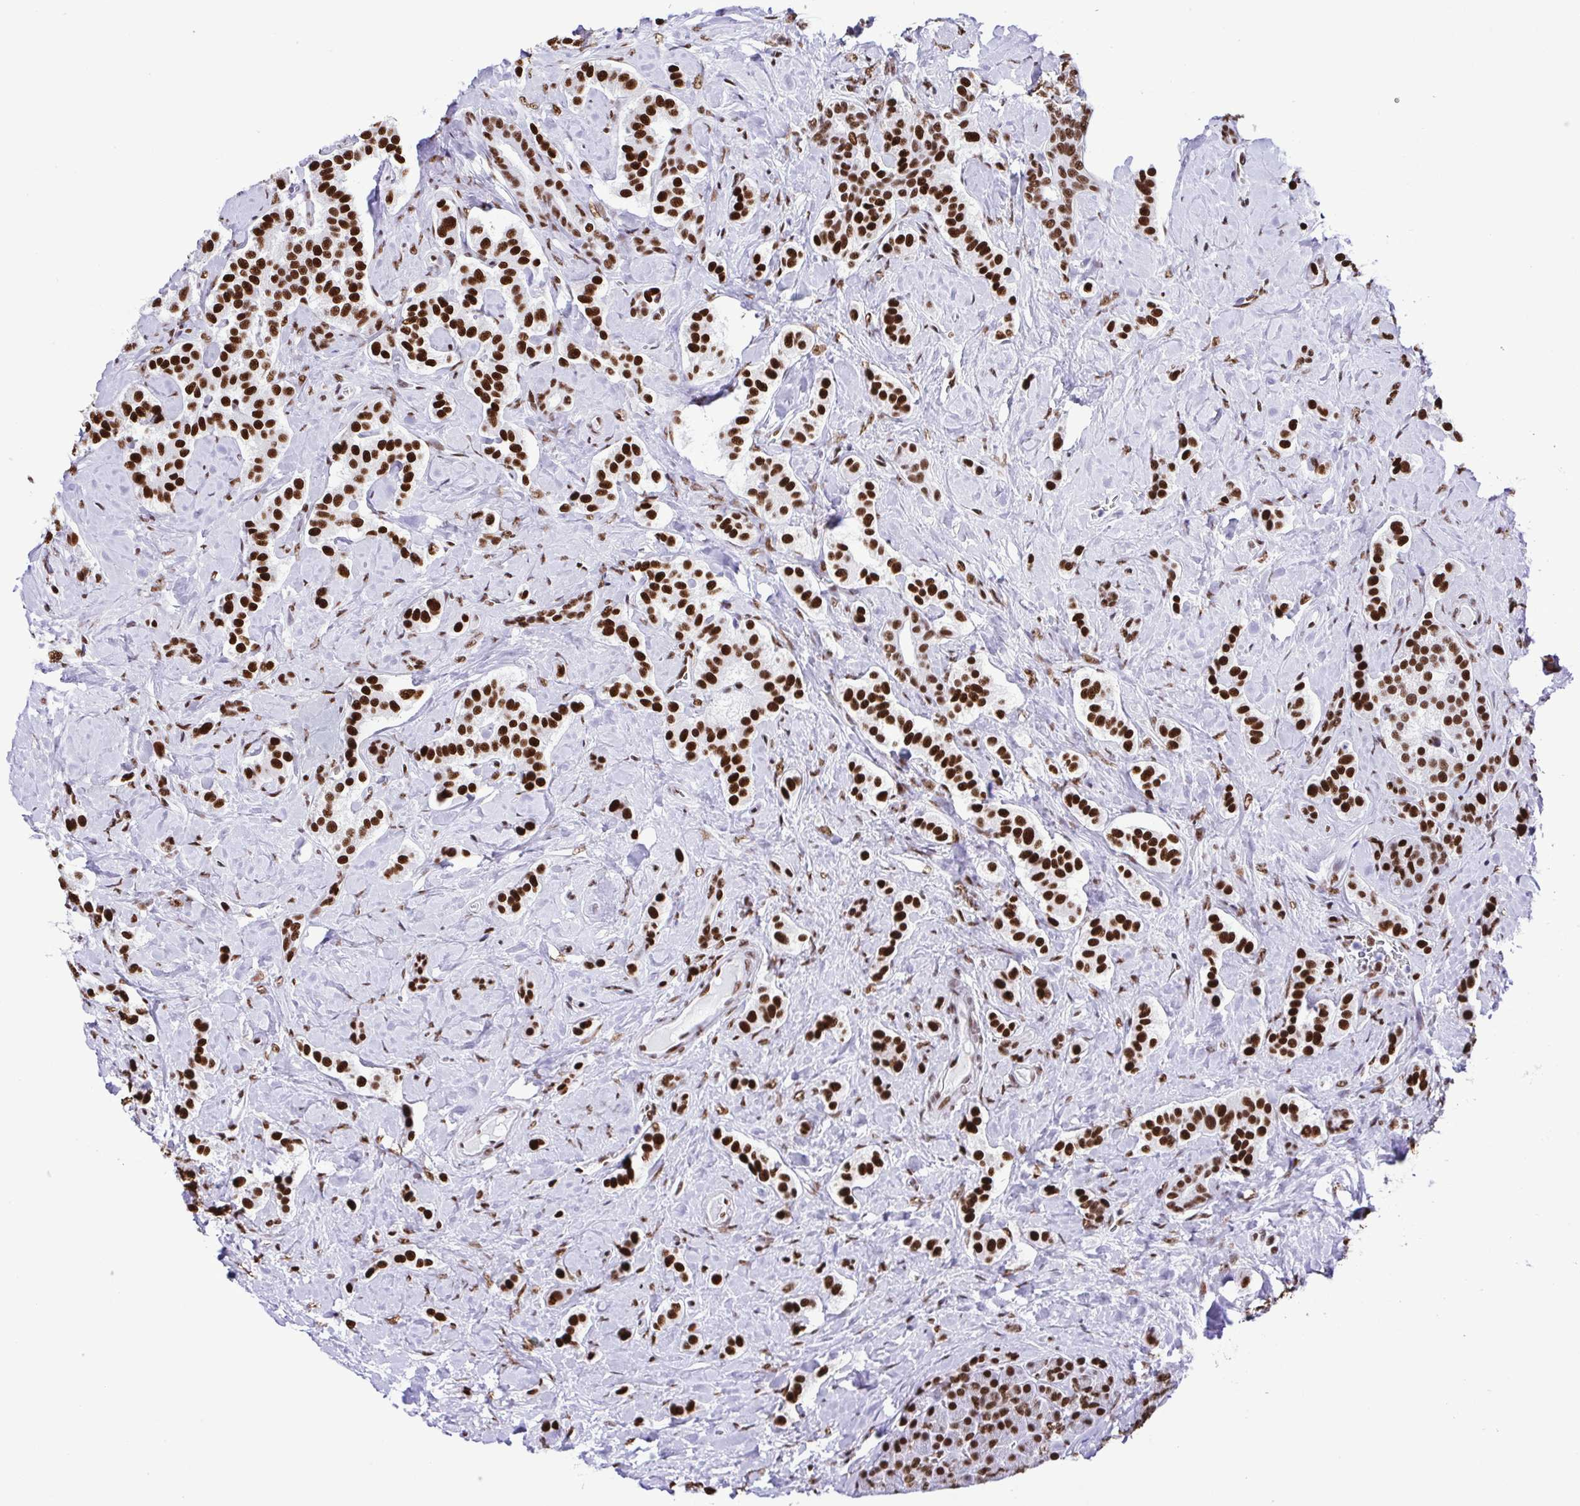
{"staining": {"intensity": "strong", "quantity": ">75%", "location": "nuclear"}, "tissue": "carcinoid", "cell_type": "Tumor cells", "image_type": "cancer", "snomed": [{"axis": "morphology", "description": "Normal tissue, NOS"}, {"axis": "morphology", "description": "Carcinoid, malignant, NOS"}, {"axis": "topography", "description": "Pancreas"}], "caption": "Human carcinoid (malignant) stained with a brown dye displays strong nuclear positive expression in approximately >75% of tumor cells.", "gene": "TRIM28", "patient": {"sex": "male", "age": 36}}